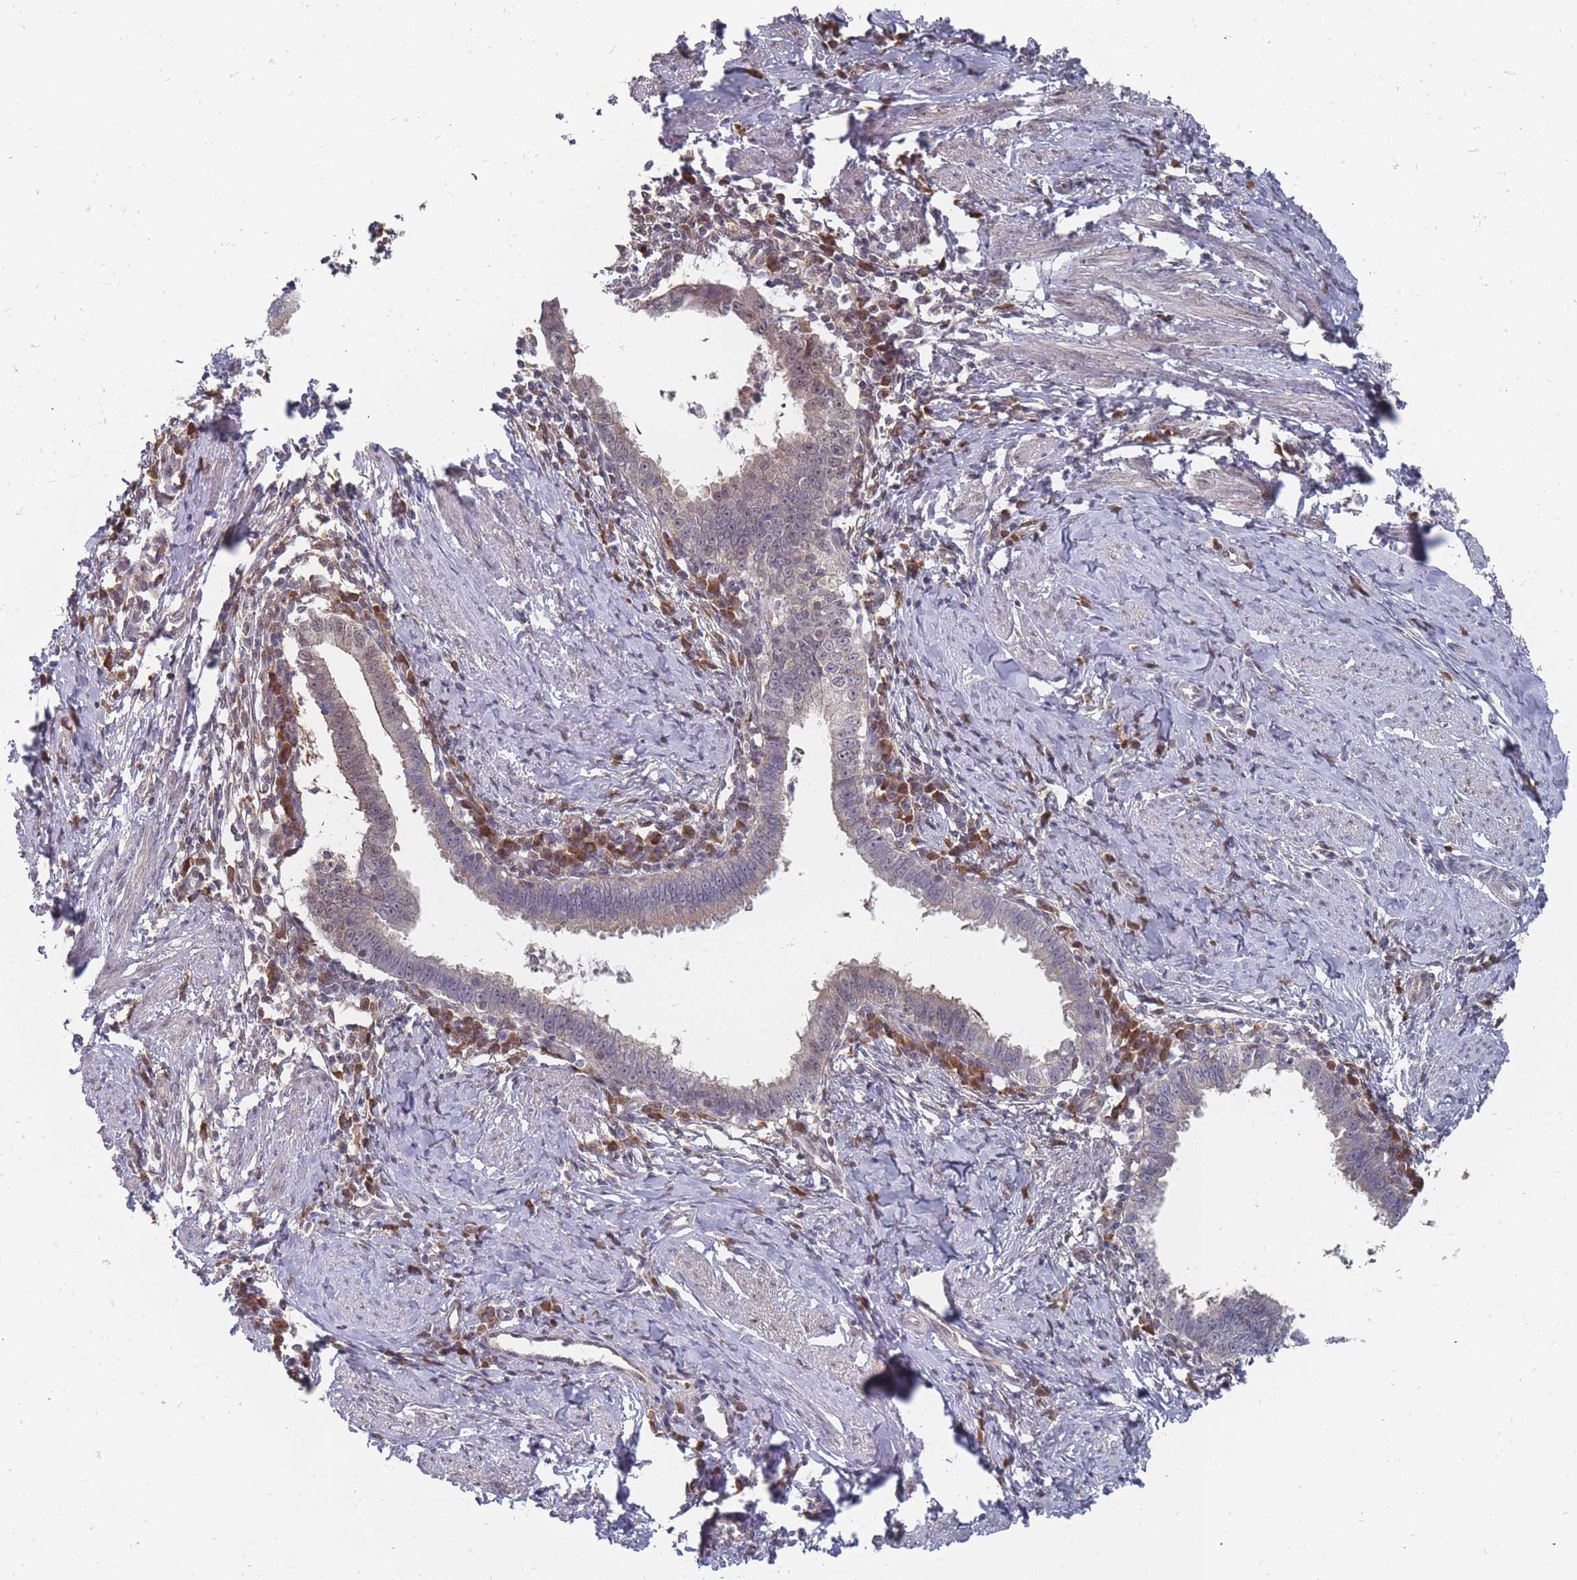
{"staining": {"intensity": "weak", "quantity": "<25%", "location": "cytoplasmic/membranous,nuclear"}, "tissue": "cervical cancer", "cell_type": "Tumor cells", "image_type": "cancer", "snomed": [{"axis": "morphology", "description": "Adenocarcinoma, NOS"}, {"axis": "topography", "description": "Cervix"}], "caption": "This image is of cervical cancer stained with immunohistochemistry (IHC) to label a protein in brown with the nuclei are counter-stained blue. There is no expression in tumor cells. The staining is performed using DAB (3,3'-diaminobenzidine) brown chromogen with nuclei counter-stained in using hematoxylin.", "gene": "NKD1", "patient": {"sex": "female", "age": 36}}